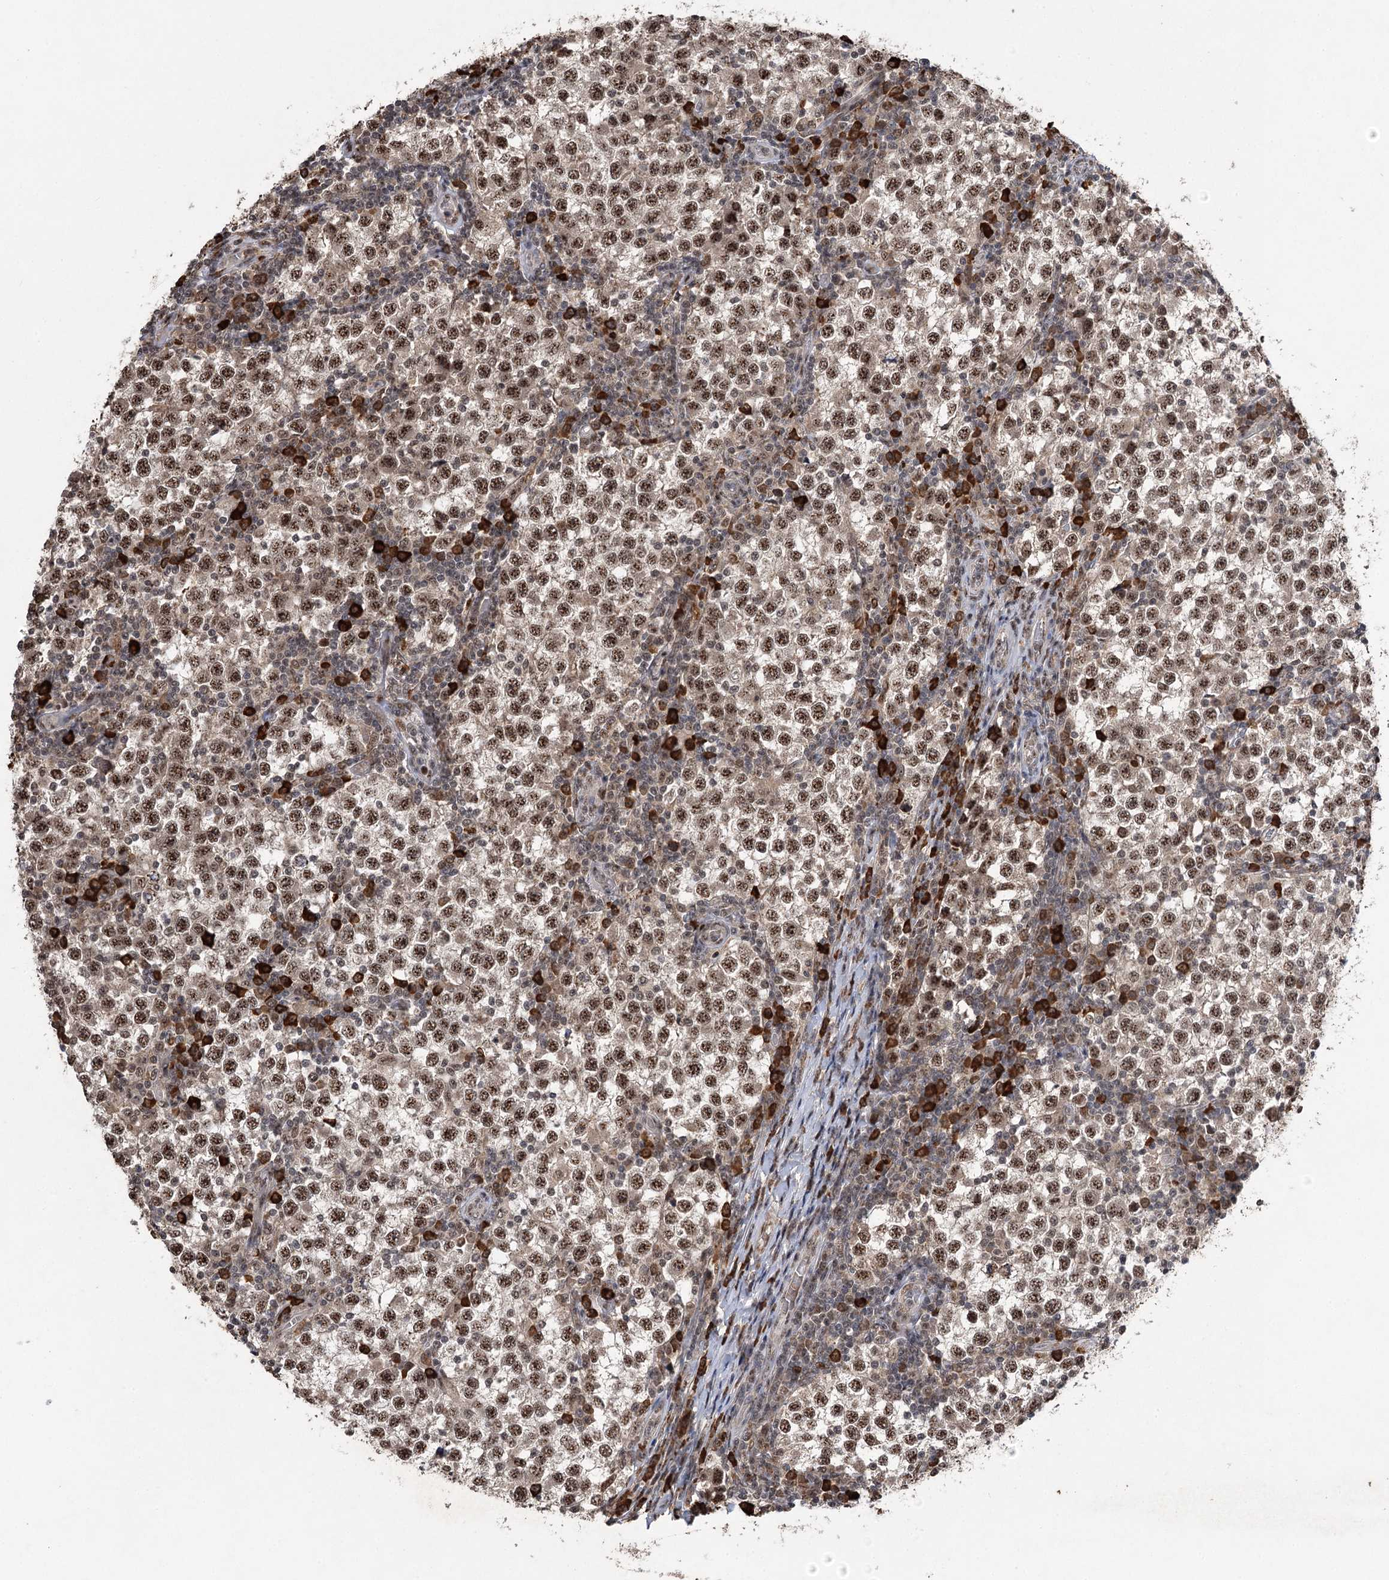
{"staining": {"intensity": "moderate", "quantity": ">75%", "location": "nuclear"}, "tissue": "testis cancer", "cell_type": "Tumor cells", "image_type": "cancer", "snomed": [{"axis": "morphology", "description": "Seminoma, NOS"}, {"axis": "topography", "description": "Testis"}], "caption": "Immunohistochemistry (DAB) staining of human testis cancer reveals moderate nuclear protein expression in about >75% of tumor cells. (DAB (3,3'-diaminobenzidine) IHC with brightfield microscopy, high magnification).", "gene": "PYROXD1", "patient": {"sex": "male", "age": 65}}